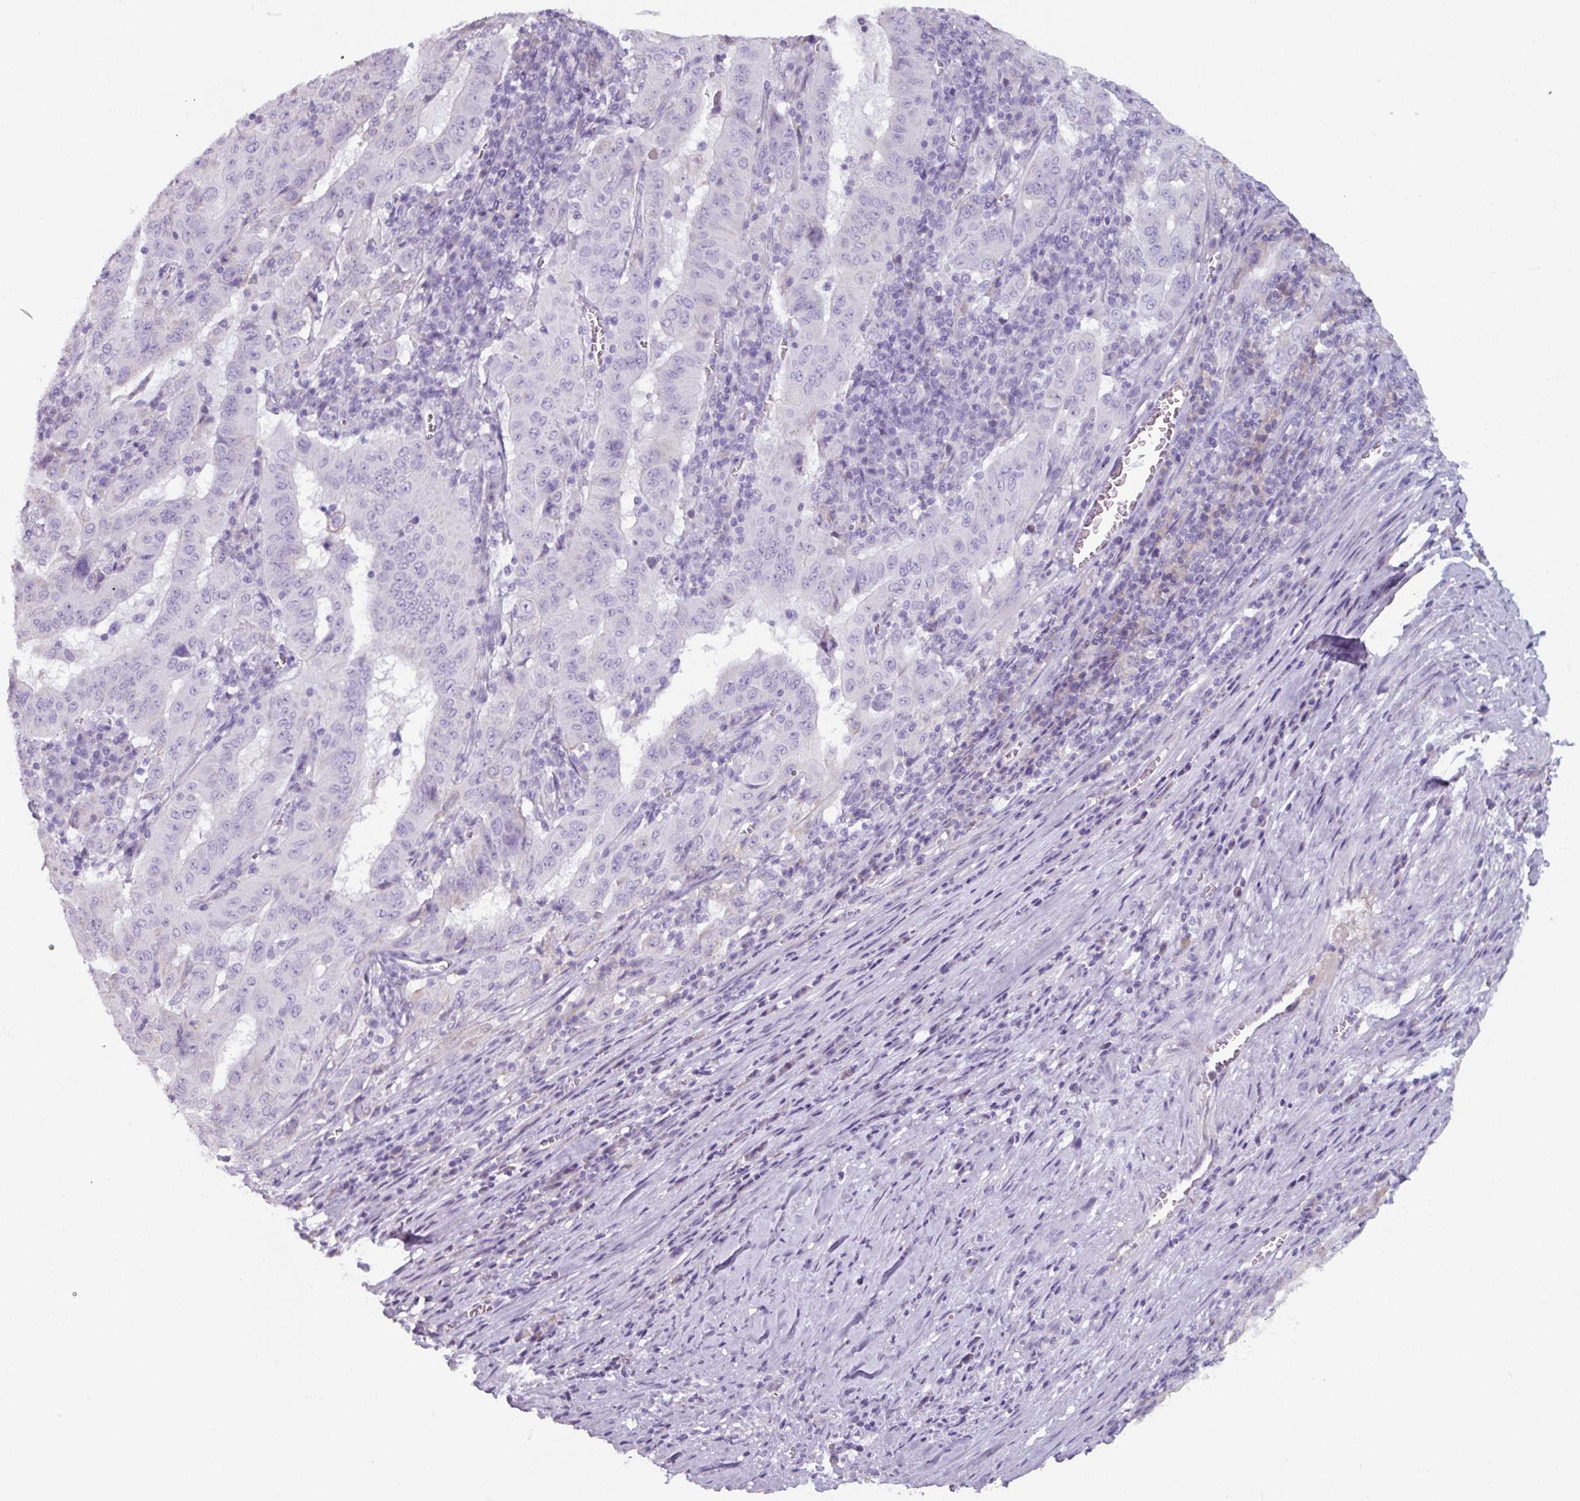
{"staining": {"intensity": "negative", "quantity": "none", "location": "none"}, "tissue": "pancreatic cancer", "cell_type": "Tumor cells", "image_type": "cancer", "snomed": [{"axis": "morphology", "description": "Adenocarcinoma, NOS"}, {"axis": "topography", "description": "Pancreas"}], "caption": "The immunohistochemistry photomicrograph has no significant expression in tumor cells of pancreatic cancer tissue.", "gene": "SPESP1", "patient": {"sex": "male", "age": 63}}